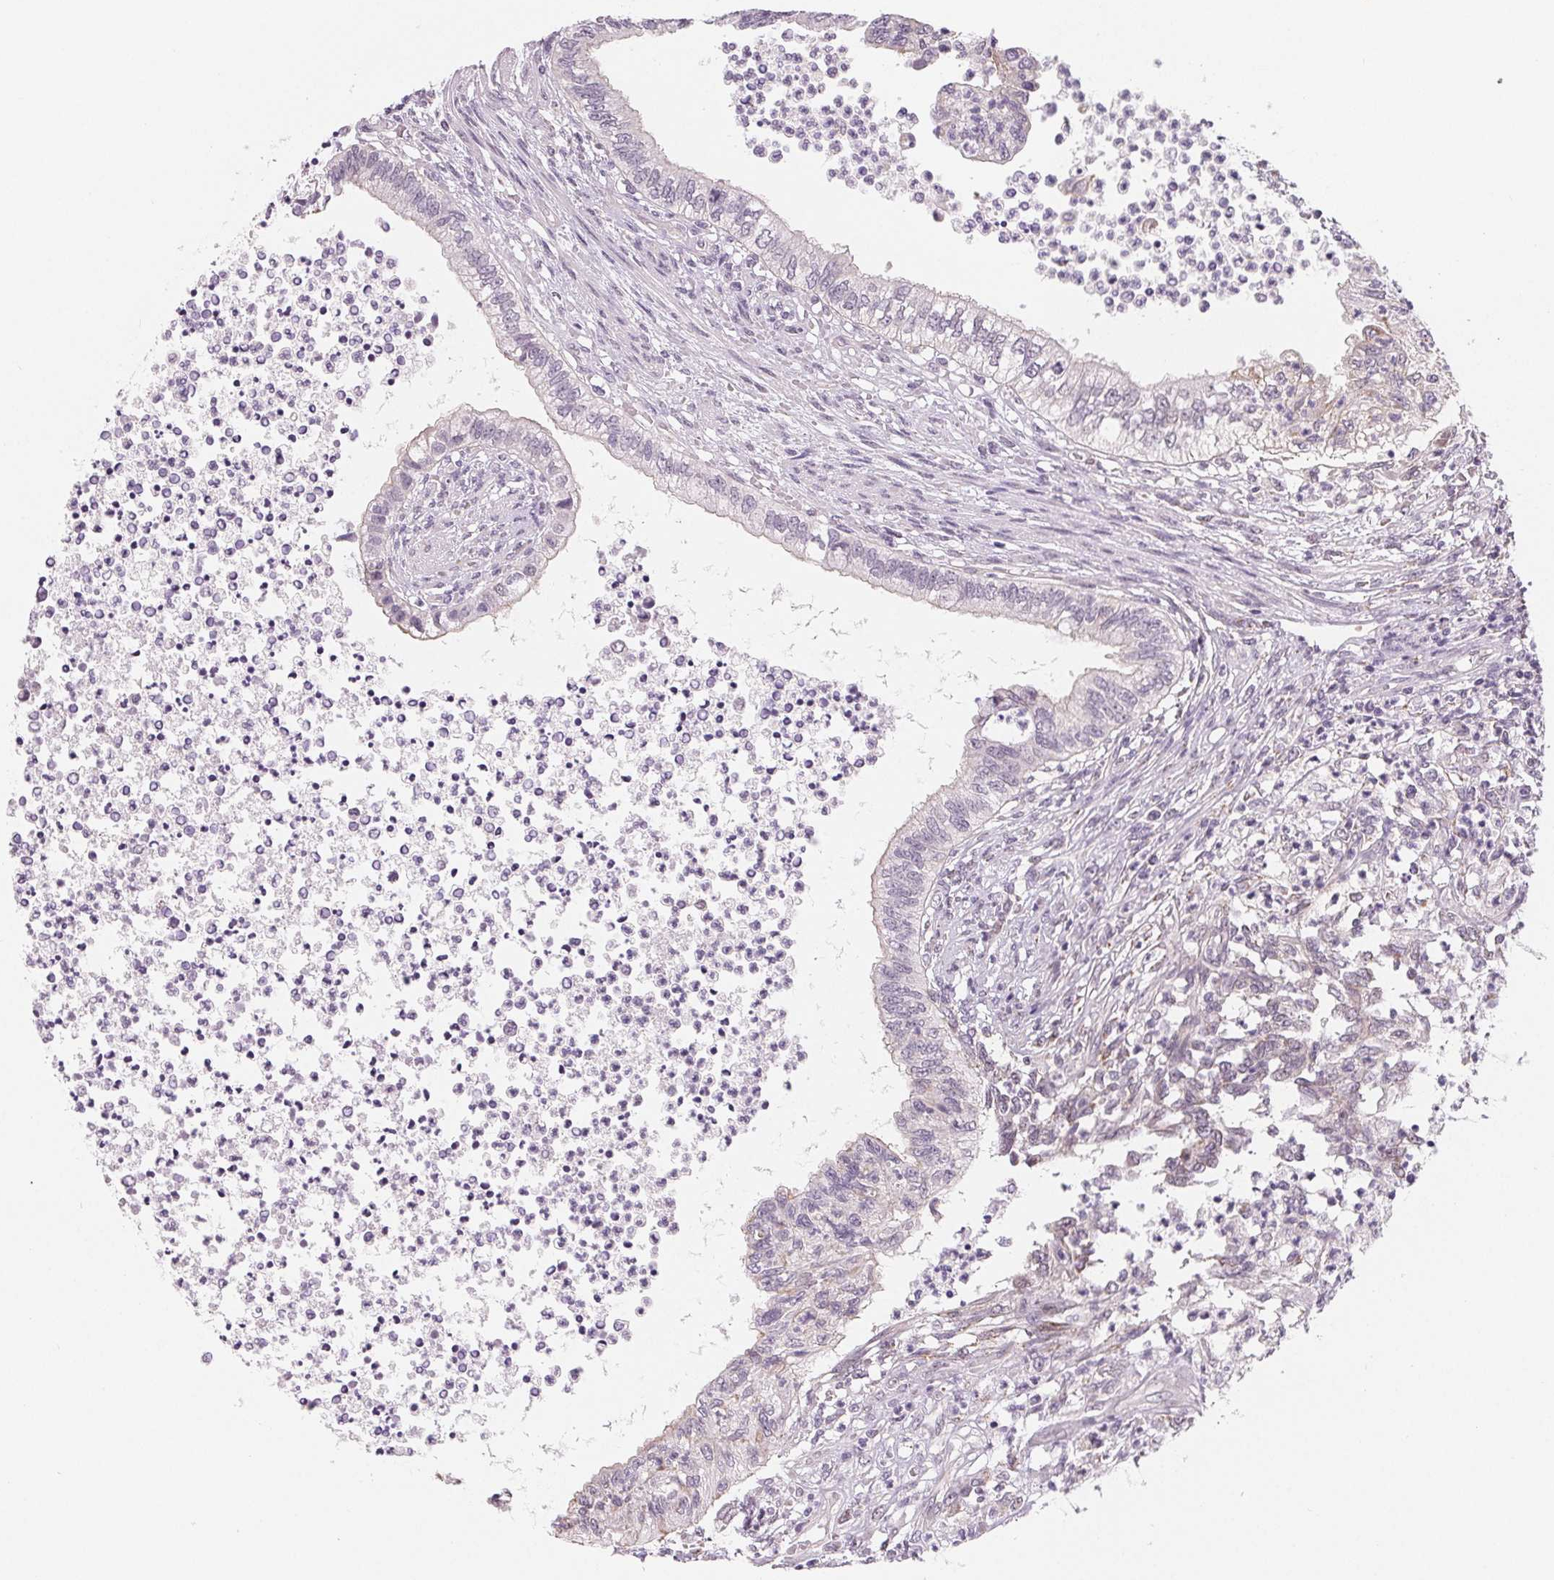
{"staining": {"intensity": "negative", "quantity": "none", "location": "none"}, "tissue": "testis cancer", "cell_type": "Tumor cells", "image_type": "cancer", "snomed": [{"axis": "morphology", "description": "Carcinoma, Embryonal, NOS"}, {"axis": "topography", "description": "Testis"}], "caption": "Tumor cells are negative for brown protein staining in testis embryonal carcinoma. (Stains: DAB IHC with hematoxylin counter stain, Microscopy: brightfield microscopy at high magnification).", "gene": "CFC1", "patient": {"sex": "male", "age": 26}}